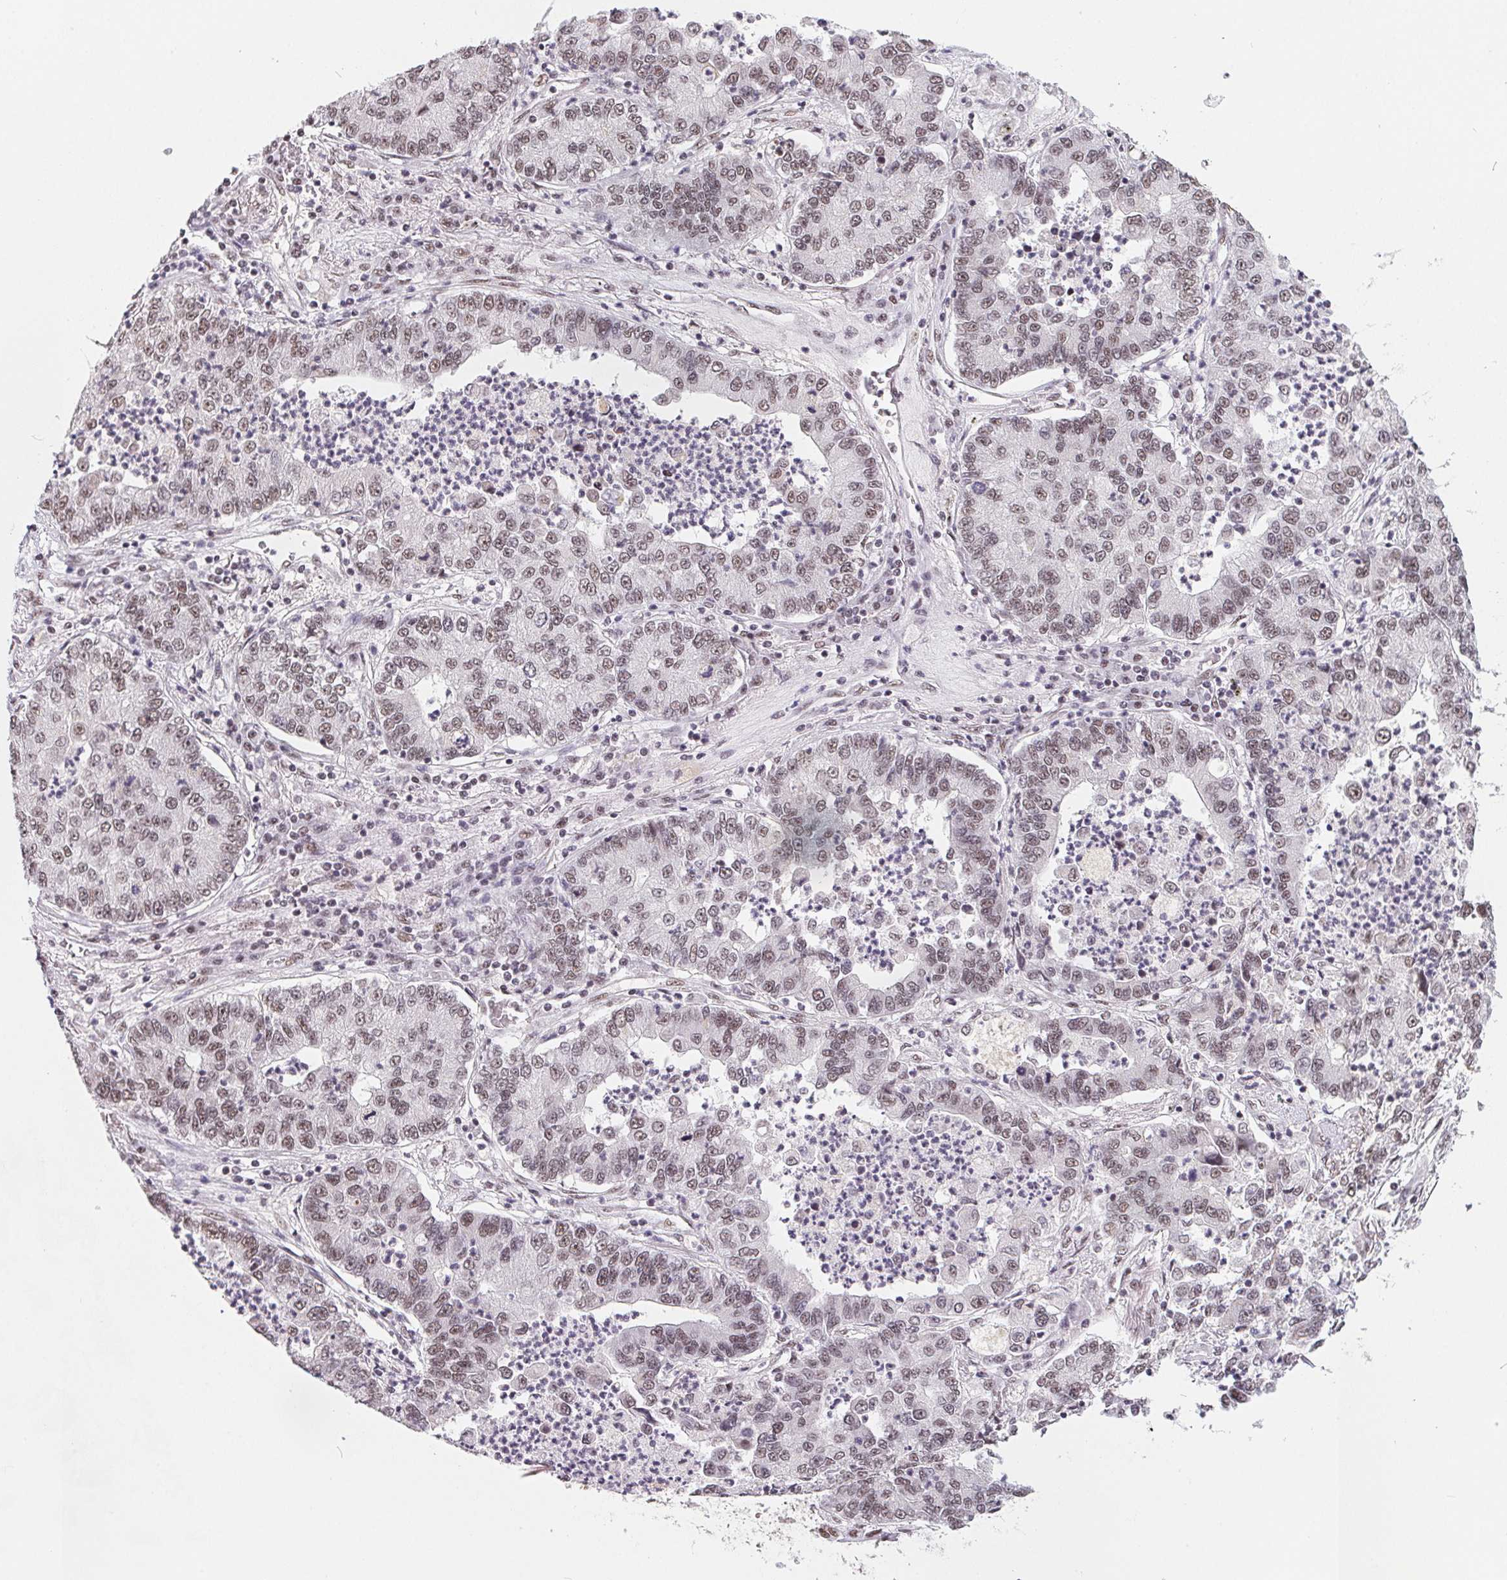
{"staining": {"intensity": "moderate", "quantity": ">75%", "location": "nuclear"}, "tissue": "lung cancer", "cell_type": "Tumor cells", "image_type": "cancer", "snomed": [{"axis": "morphology", "description": "Adenocarcinoma, NOS"}, {"axis": "topography", "description": "Lung"}], "caption": "Adenocarcinoma (lung) stained for a protein reveals moderate nuclear positivity in tumor cells.", "gene": "TCERG1", "patient": {"sex": "female", "age": 57}}